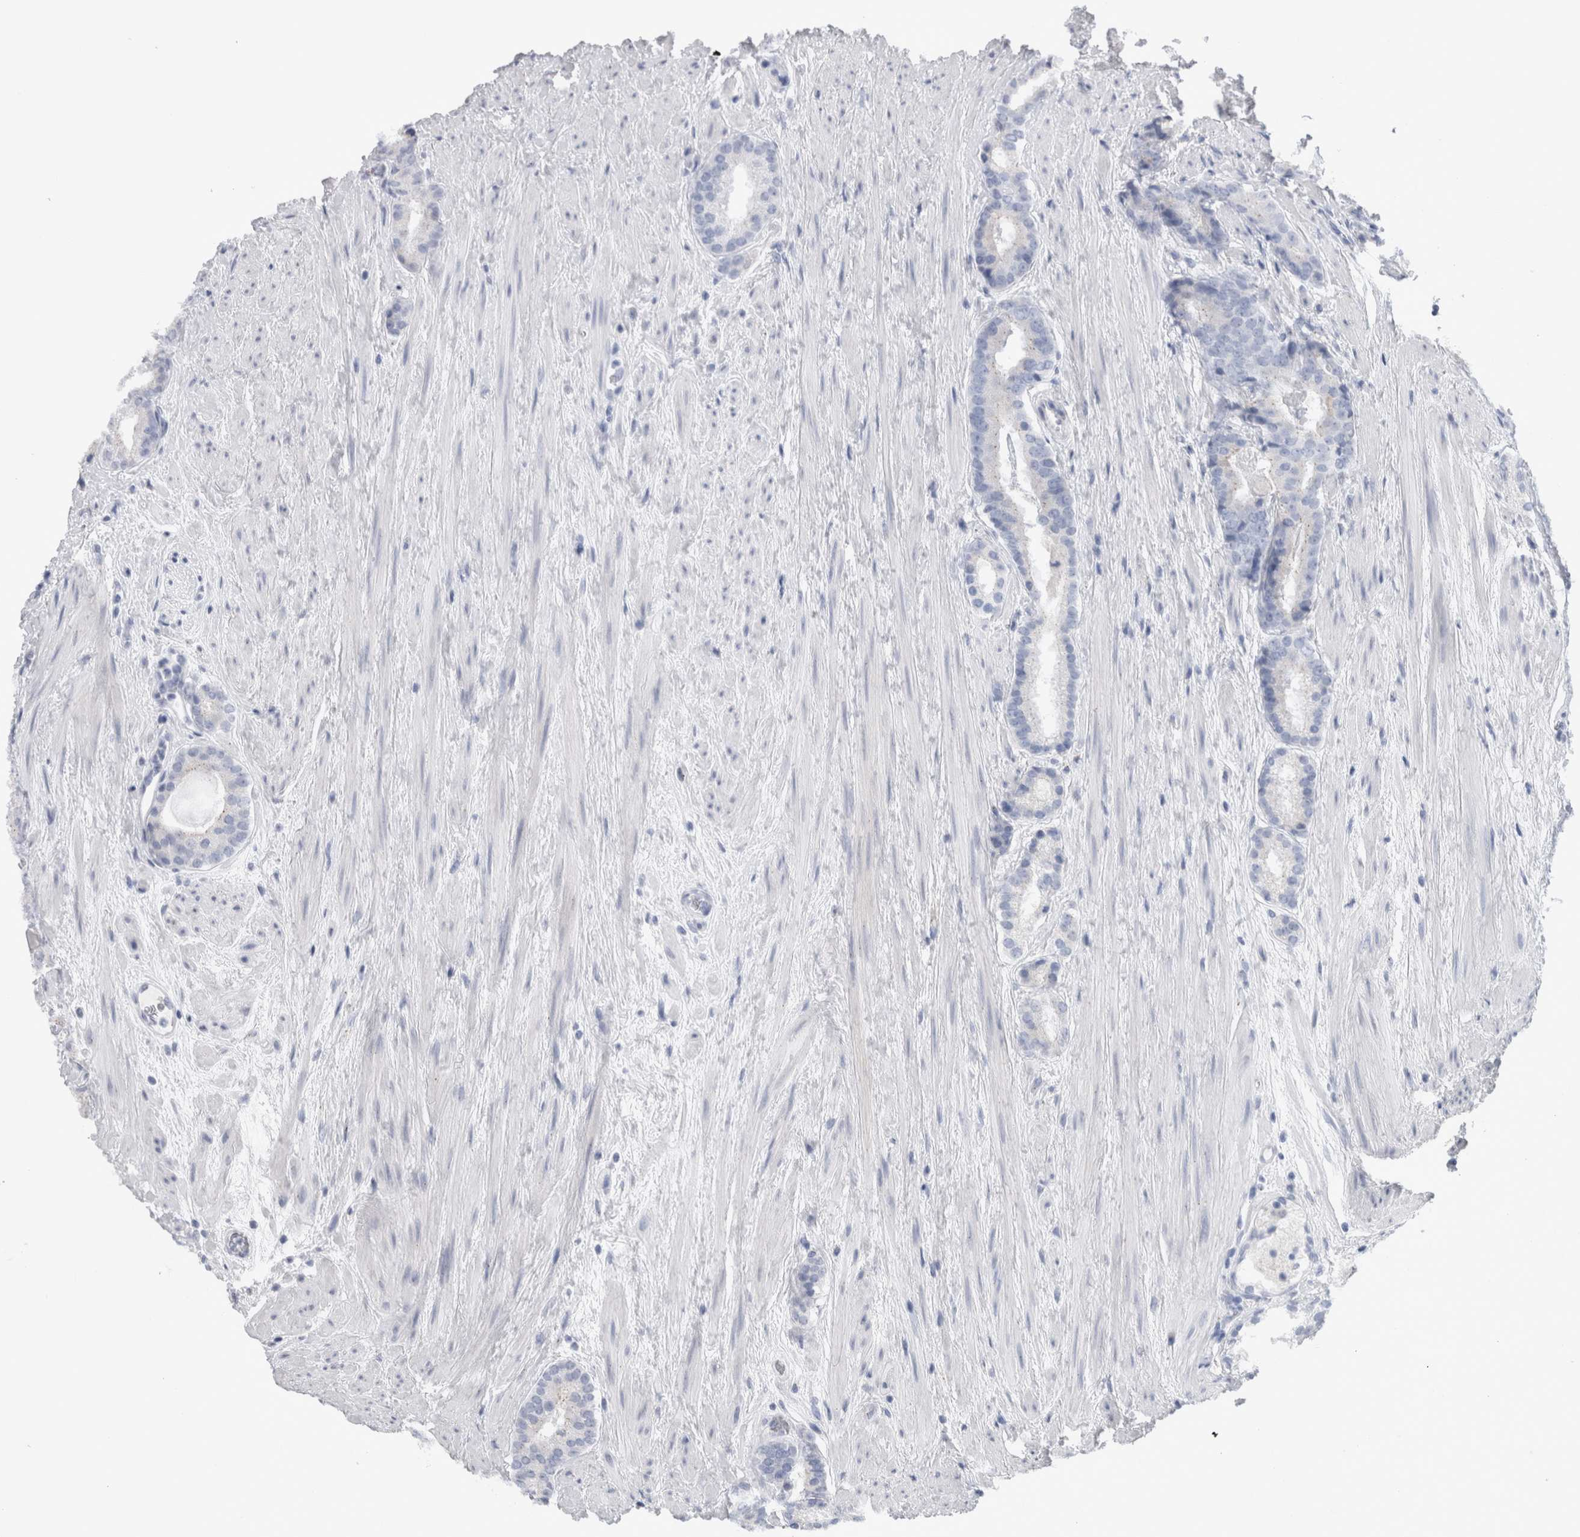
{"staining": {"intensity": "negative", "quantity": "none", "location": "none"}, "tissue": "prostate cancer", "cell_type": "Tumor cells", "image_type": "cancer", "snomed": [{"axis": "morphology", "description": "Adenocarcinoma, Low grade"}, {"axis": "topography", "description": "Prostate"}], "caption": "High power microscopy micrograph of an immunohistochemistry photomicrograph of prostate cancer, revealing no significant staining in tumor cells.", "gene": "ZNF341", "patient": {"sex": "male", "age": 69}}